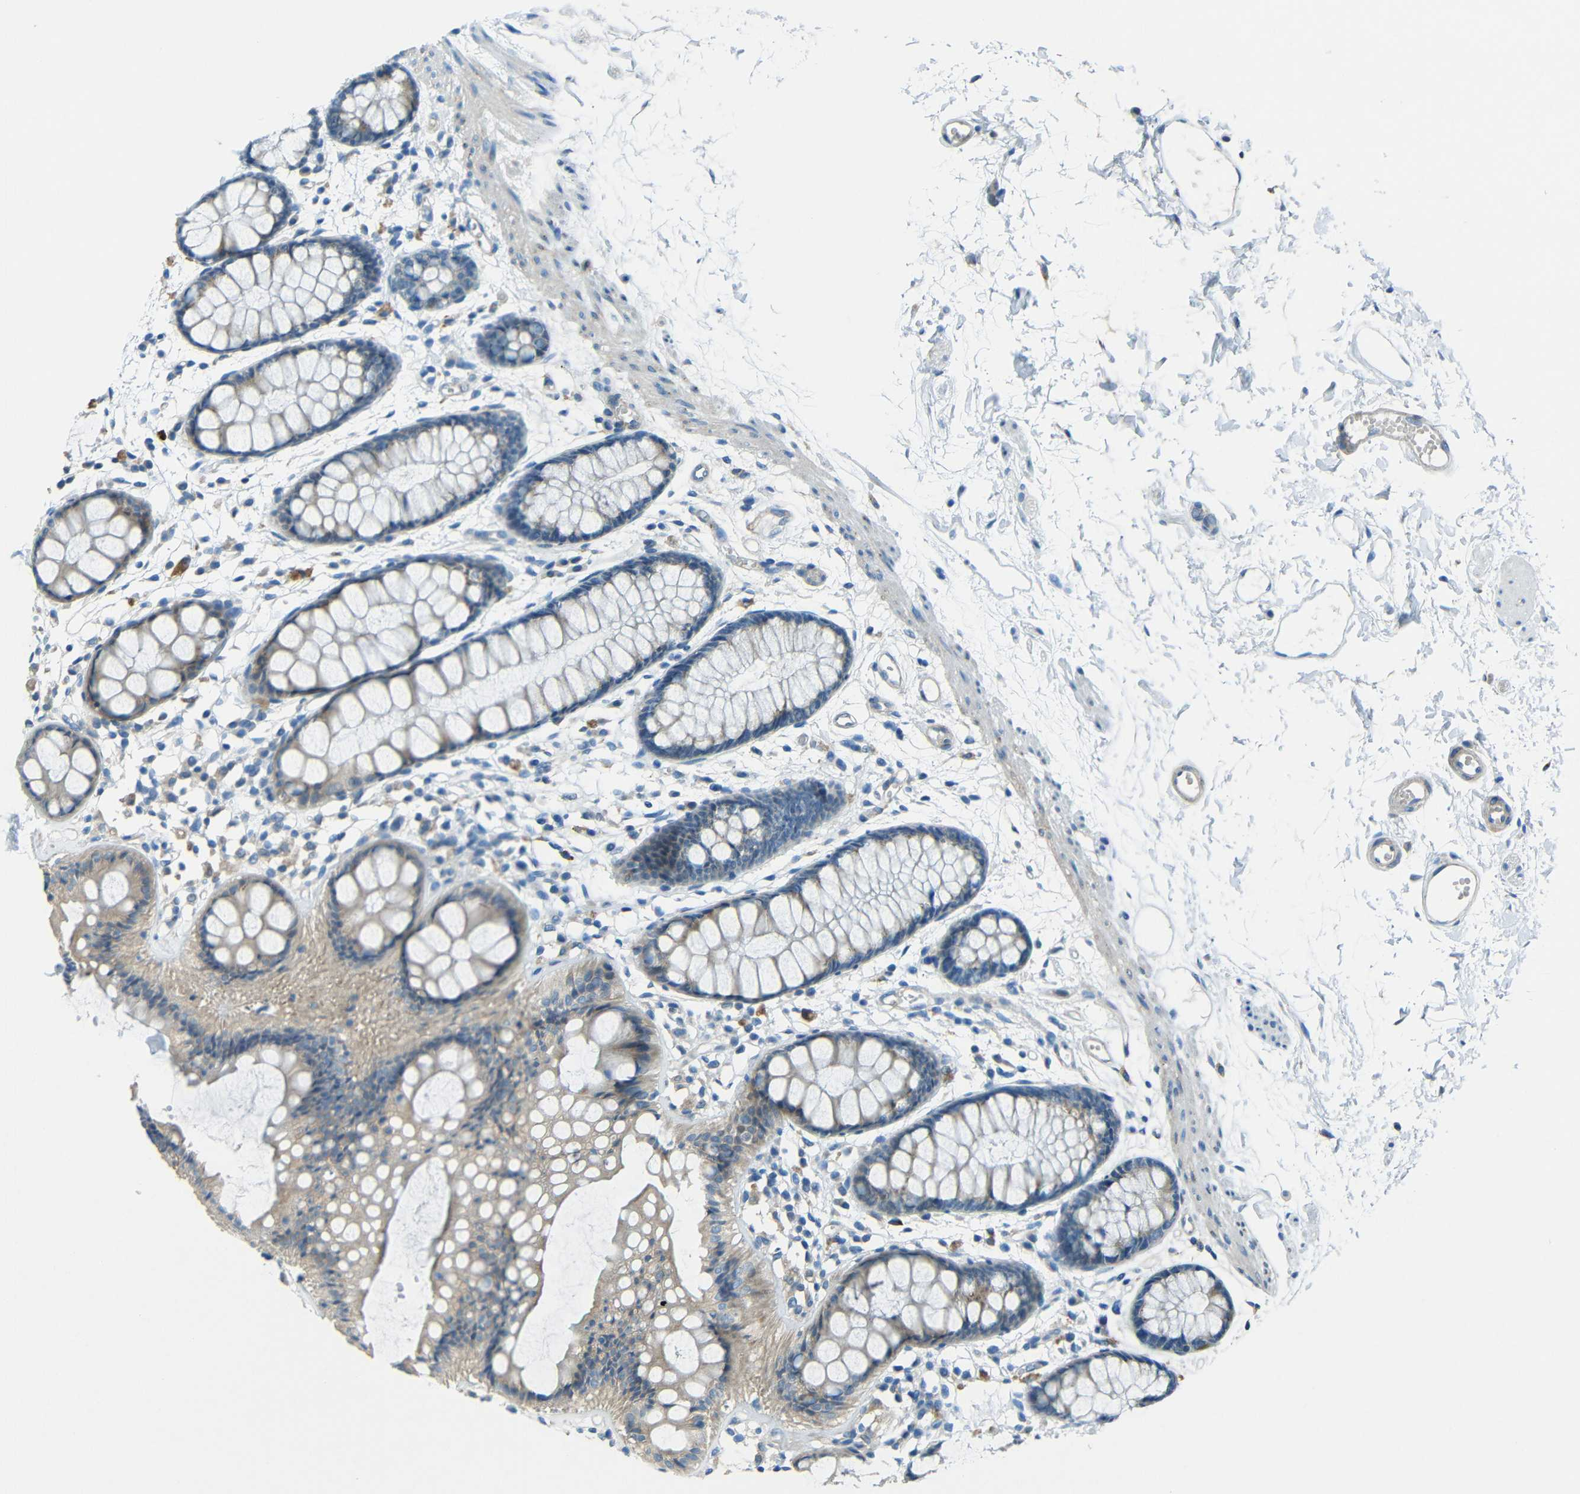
{"staining": {"intensity": "weak", "quantity": ">75%", "location": "cytoplasmic/membranous"}, "tissue": "rectum", "cell_type": "Glandular cells", "image_type": "normal", "snomed": [{"axis": "morphology", "description": "Normal tissue, NOS"}, {"axis": "topography", "description": "Rectum"}], "caption": "Glandular cells display low levels of weak cytoplasmic/membranous expression in about >75% of cells in normal human rectum.", "gene": "CYP26B1", "patient": {"sex": "female", "age": 66}}